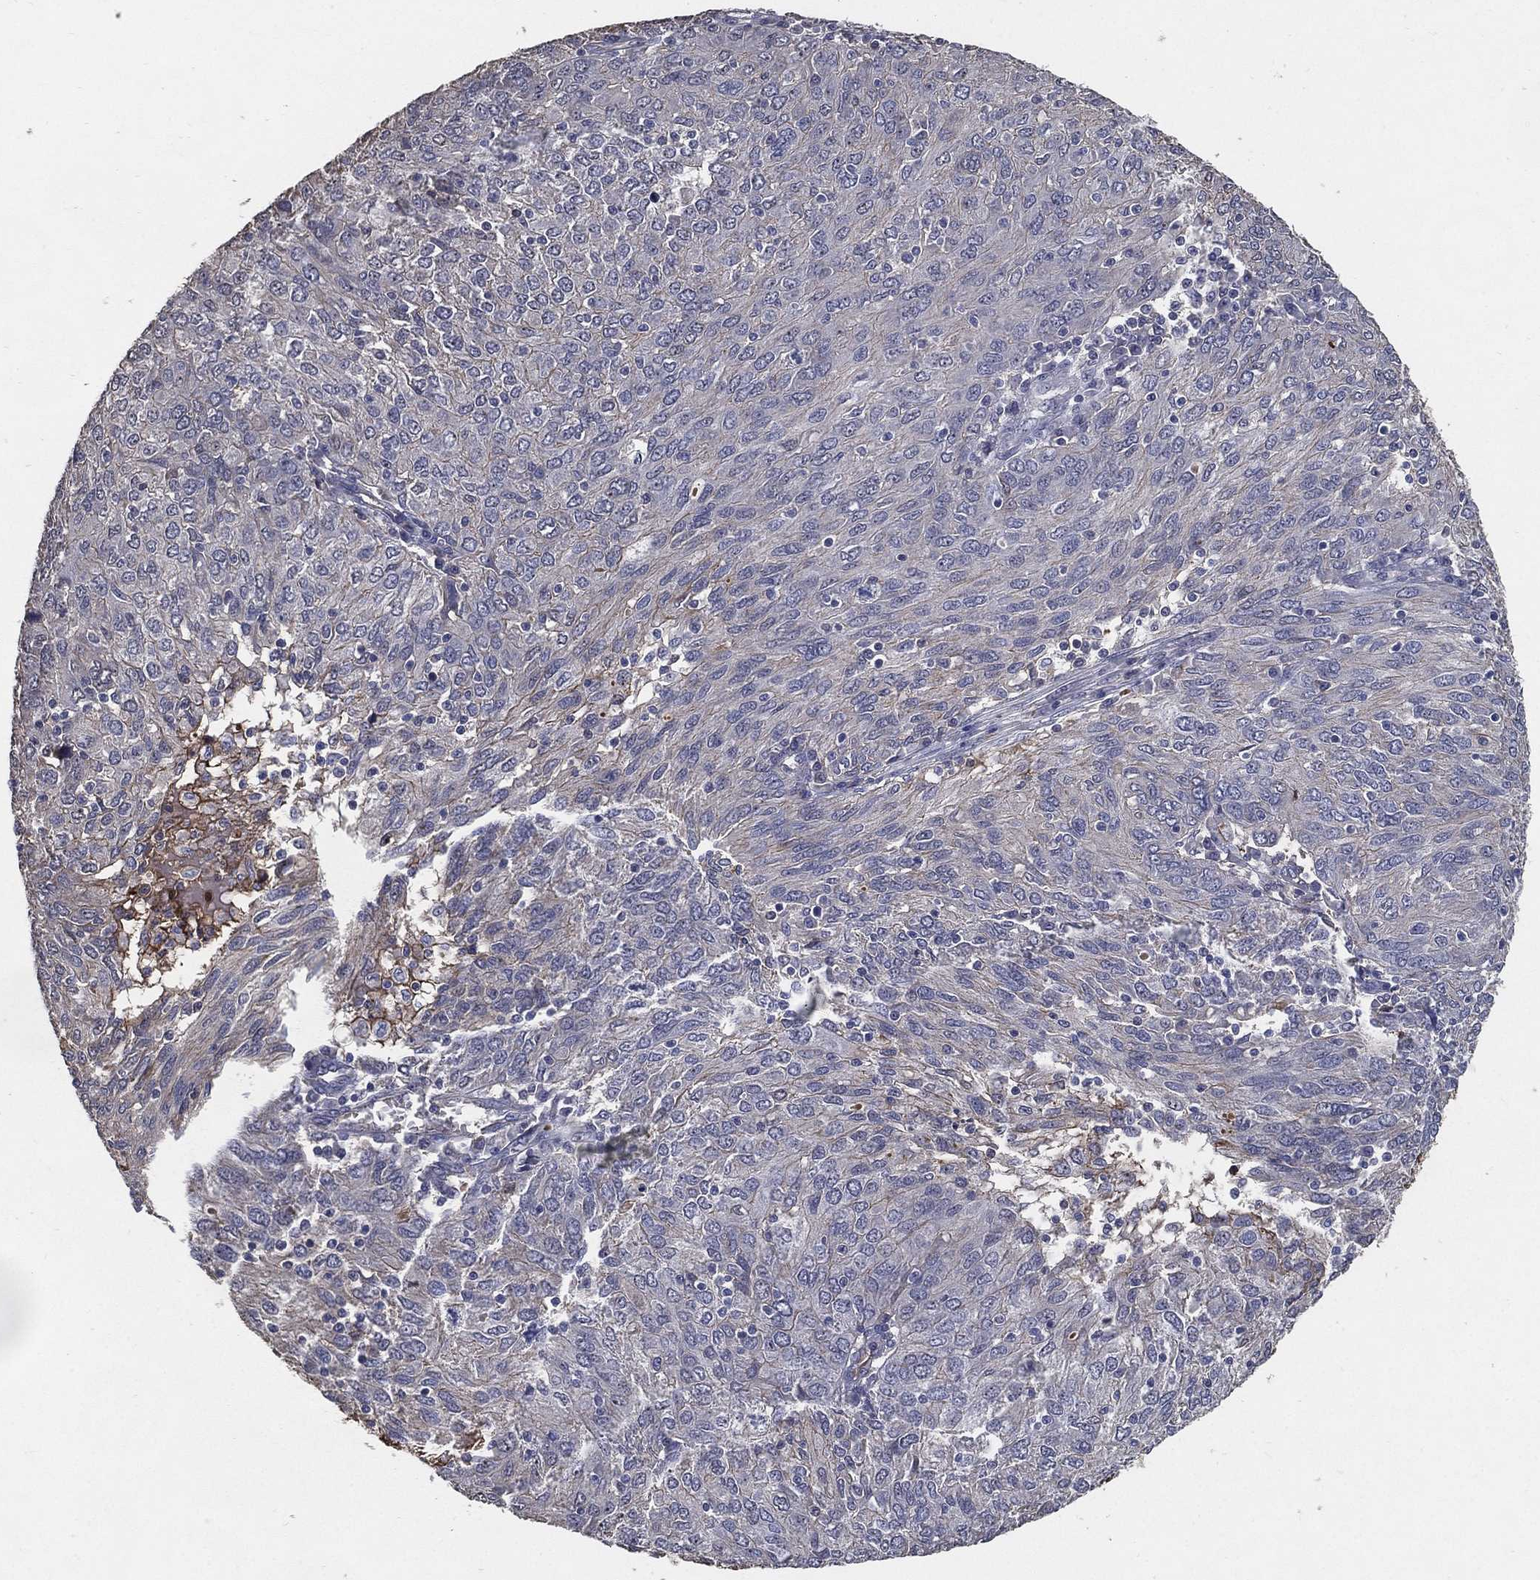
{"staining": {"intensity": "negative", "quantity": "none", "location": "none"}, "tissue": "ovarian cancer", "cell_type": "Tumor cells", "image_type": "cancer", "snomed": [{"axis": "morphology", "description": "Carcinoma, endometroid"}, {"axis": "topography", "description": "Ovary"}], "caption": "Human ovarian cancer stained for a protein using immunohistochemistry shows no expression in tumor cells.", "gene": "EFNA1", "patient": {"sex": "female", "age": 50}}